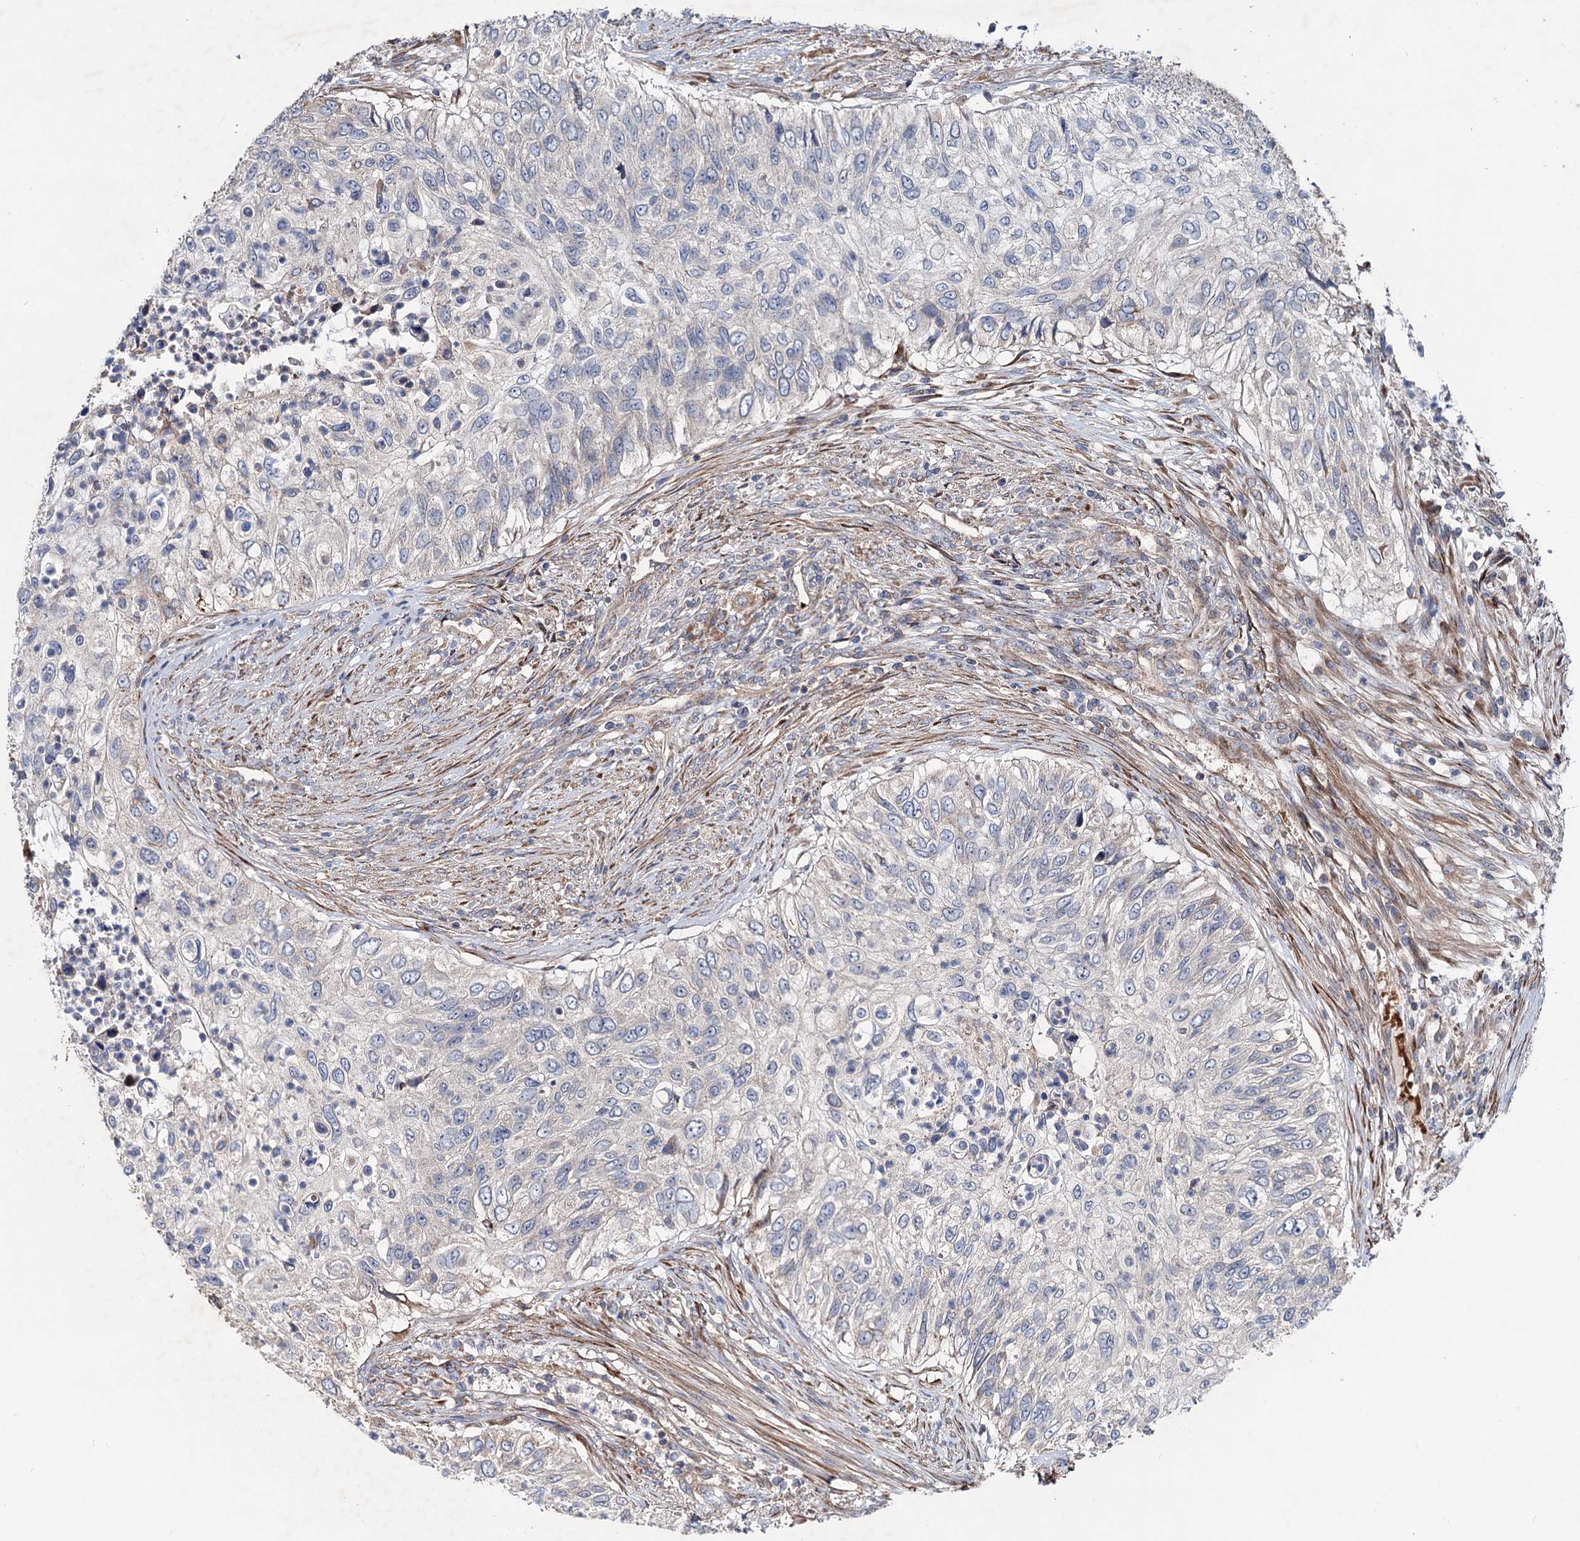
{"staining": {"intensity": "negative", "quantity": "none", "location": "none"}, "tissue": "urothelial cancer", "cell_type": "Tumor cells", "image_type": "cancer", "snomed": [{"axis": "morphology", "description": "Urothelial carcinoma, High grade"}, {"axis": "topography", "description": "Urinary bladder"}], "caption": "Immunohistochemistry histopathology image of neoplastic tissue: human urothelial cancer stained with DAB exhibits no significant protein staining in tumor cells. (Stains: DAB IHC with hematoxylin counter stain, Microscopy: brightfield microscopy at high magnification).", "gene": "PTDSS2", "patient": {"sex": "female", "age": 60}}